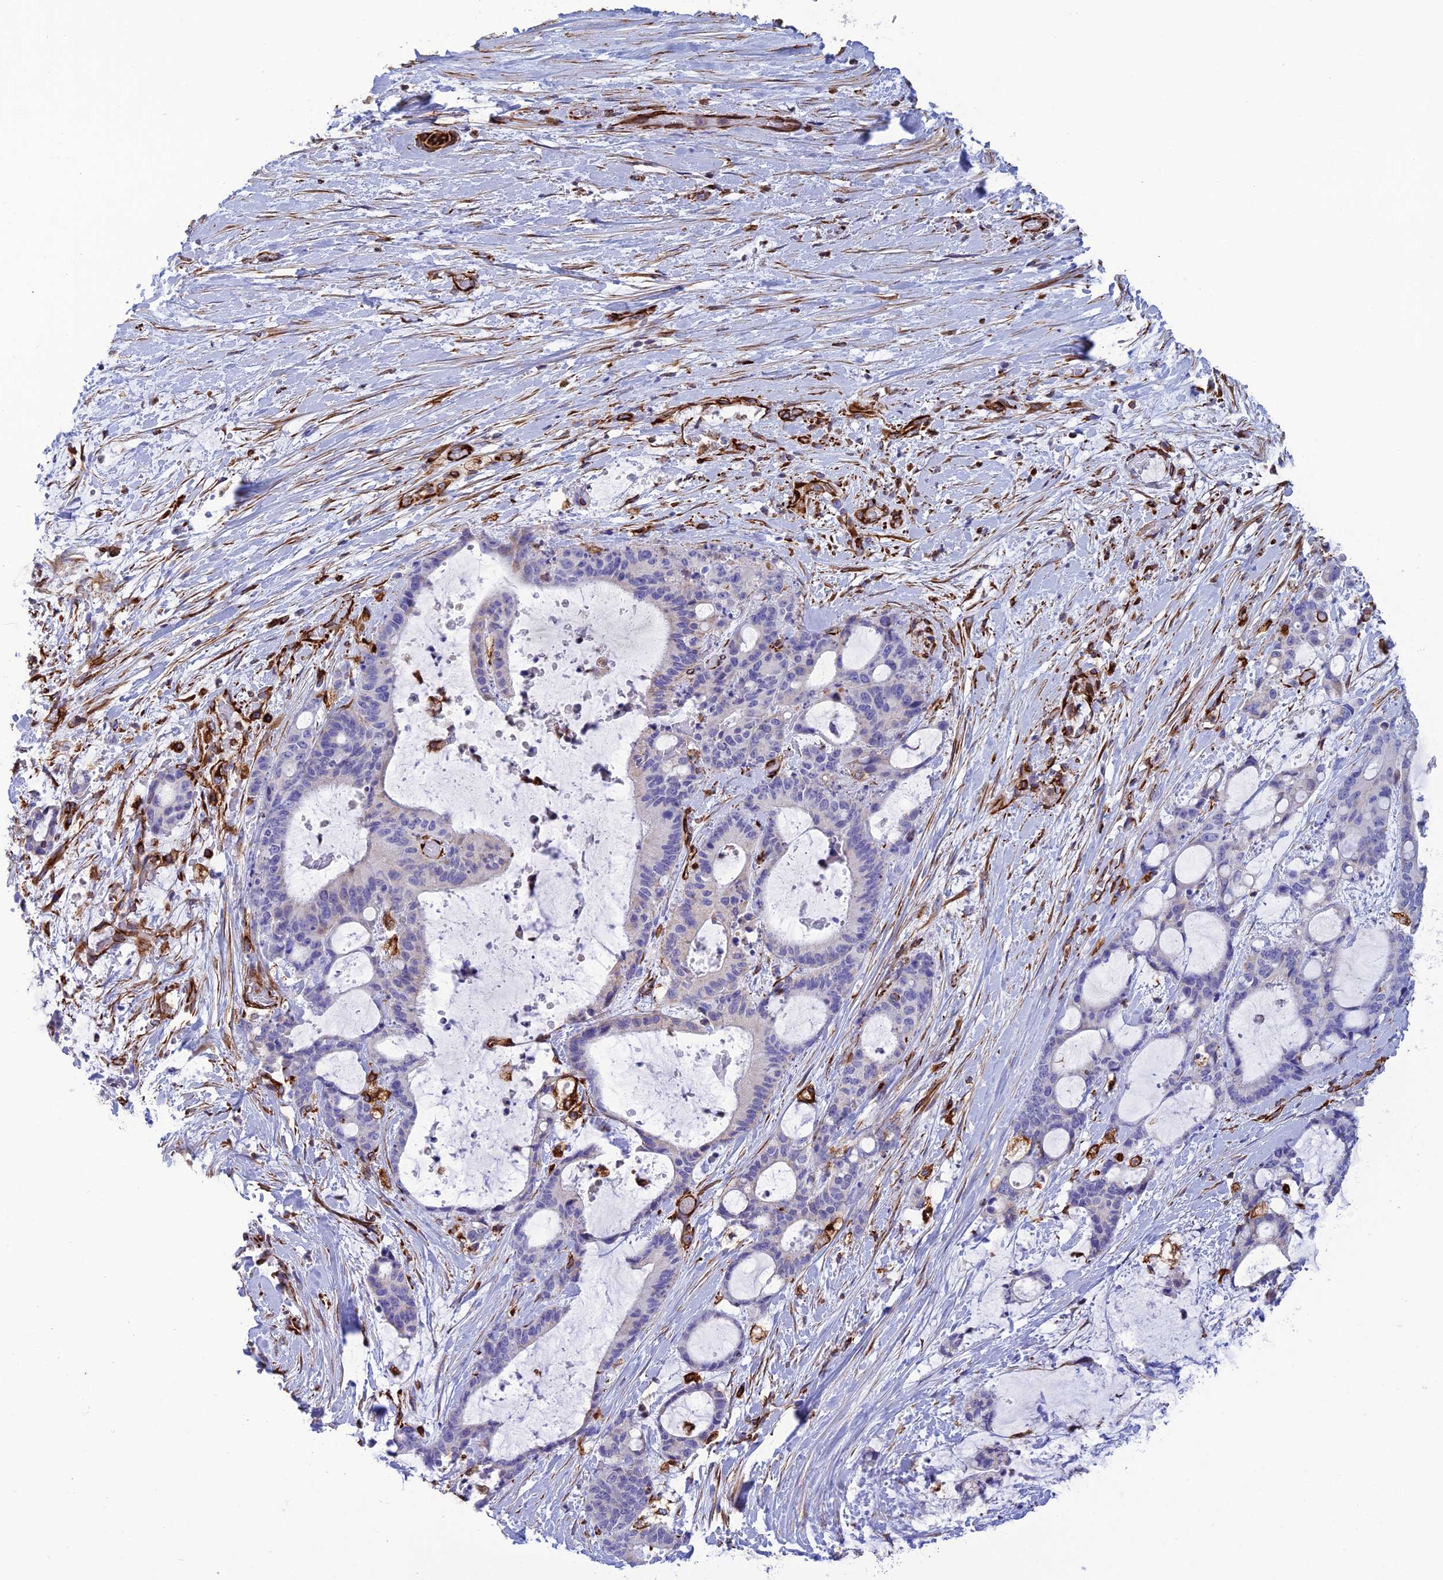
{"staining": {"intensity": "negative", "quantity": "none", "location": "none"}, "tissue": "liver cancer", "cell_type": "Tumor cells", "image_type": "cancer", "snomed": [{"axis": "morphology", "description": "Normal tissue, NOS"}, {"axis": "morphology", "description": "Cholangiocarcinoma"}, {"axis": "topography", "description": "Liver"}, {"axis": "topography", "description": "Peripheral nerve tissue"}], "caption": "Tumor cells show no significant protein positivity in cholangiocarcinoma (liver). (DAB (3,3'-diaminobenzidine) immunohistochemistry (IHC), high magnification).", "gene": "FBXL20", "patient": {"sex": "female", "age": 73}}